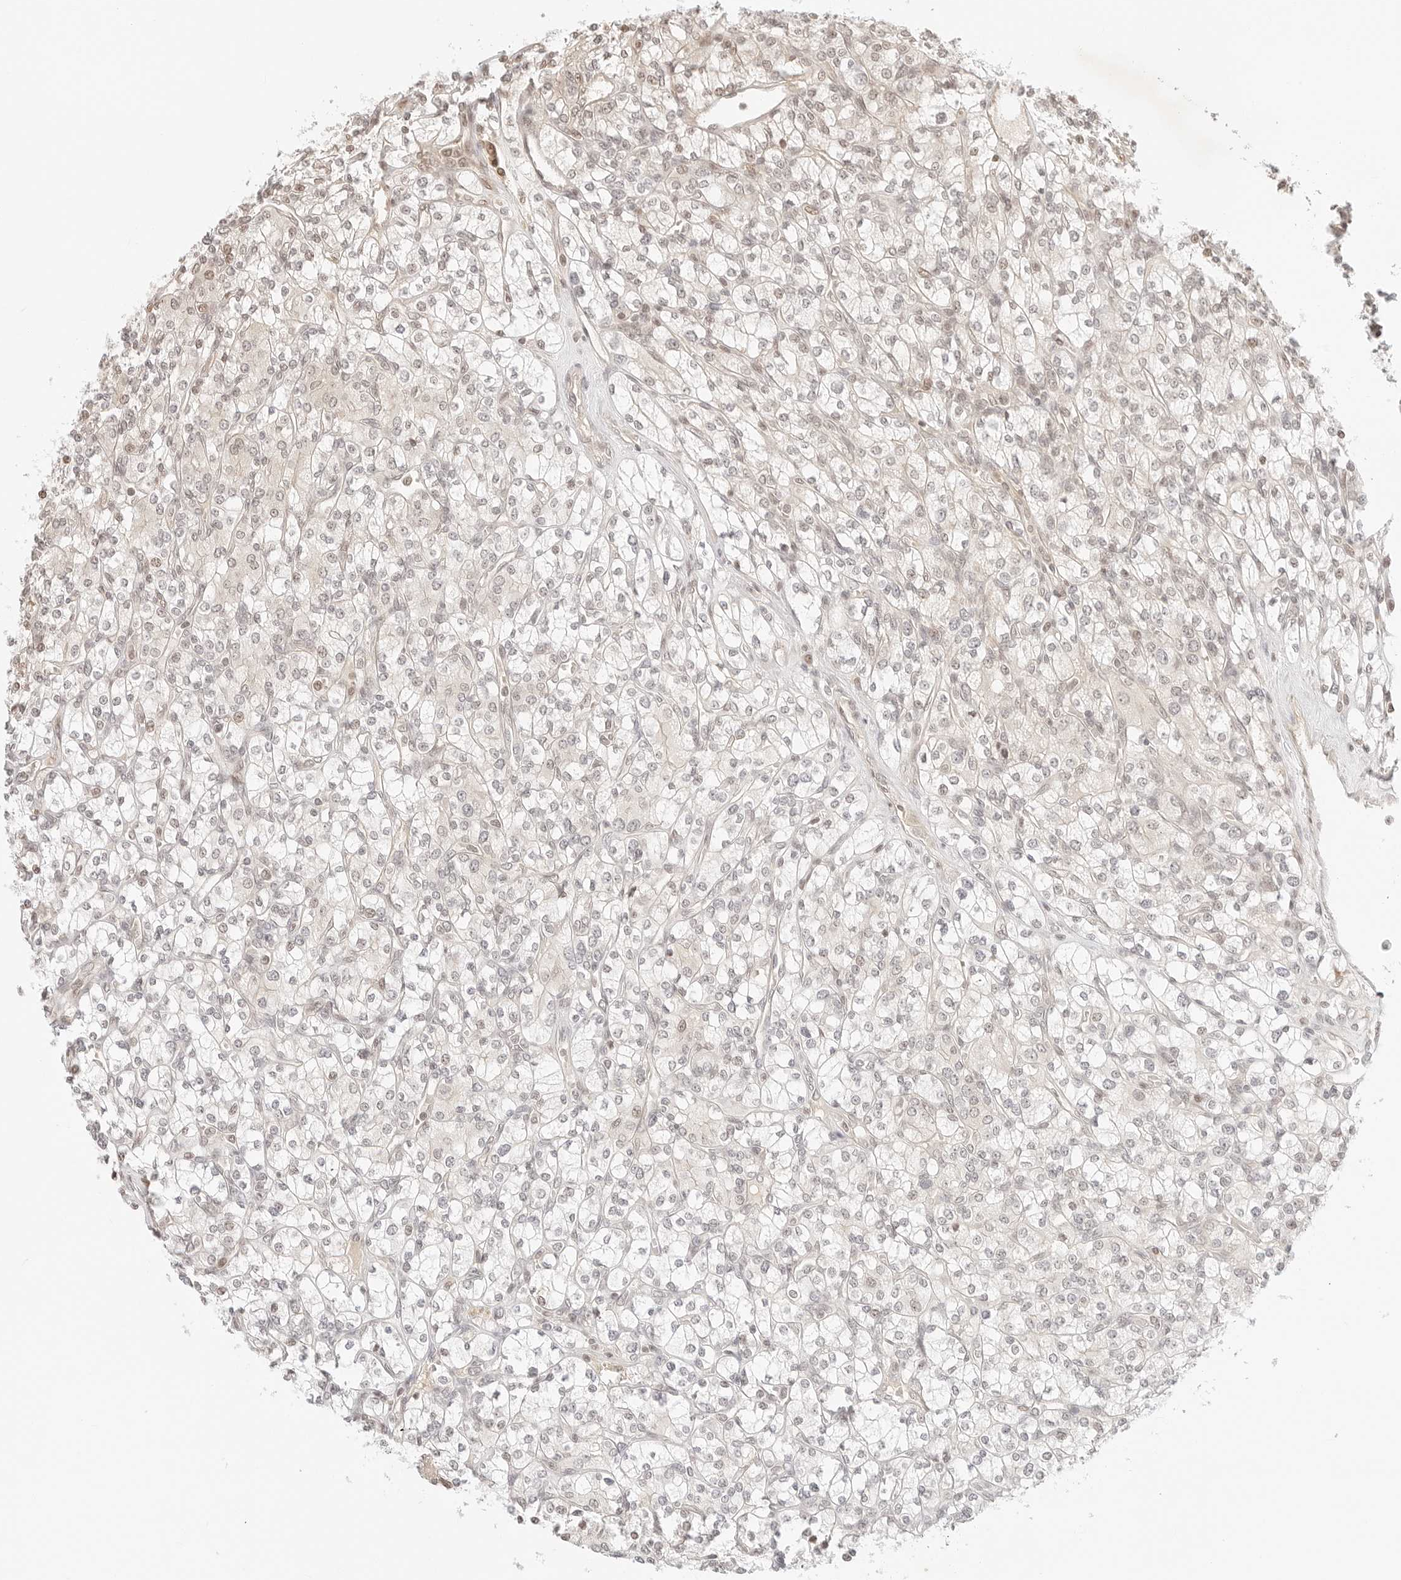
{"staining": {"intensity": "weak", "quantity": "<25%", "location": "nuclear"}, "tissue": "renal cancer", "cell_type": "Tumor cells", "image_type": "cancer", "snomed": [{"axis": "morphology", "description": "Adenocarcinoma, NOS"}, {"axis": "topography", "description": "Kidney"}], "caption": "This is a image of immunohistochemistry (IHC) staining of adenocarcinoma (renal), which shows no expression in tumor cells. (DAB (3,3'-diaminobenzidine) IHC visualized using brightfield microscopy, high magnification).", "gene": "RPS6KL1", "patient": {"sex": "male", "age": 77}}